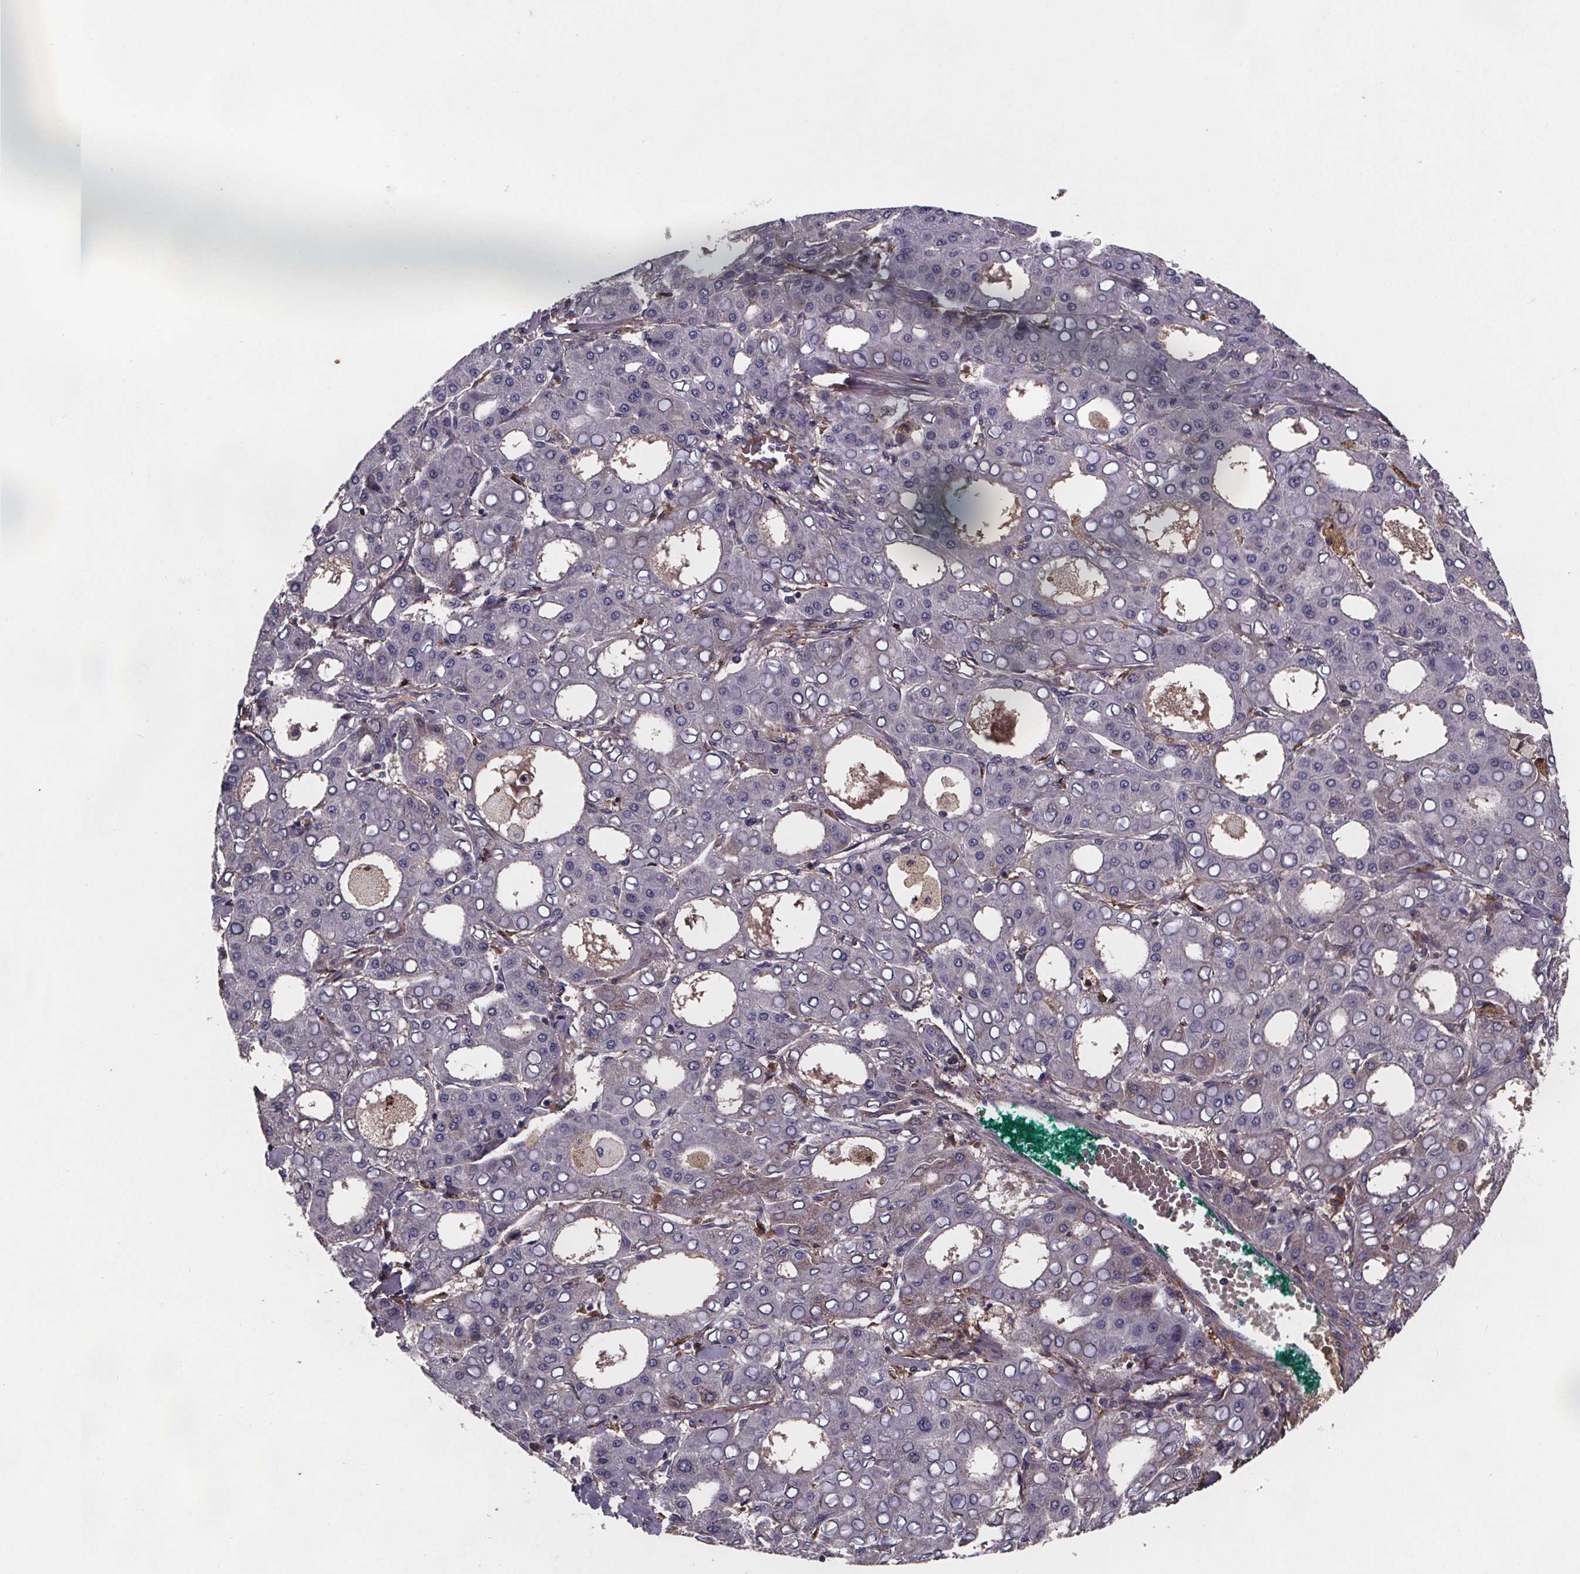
{"staining": {"intensity": "negative", "quantity": "none", "location": "none"}, "tissue": "liver cancer", "cell_type": "Tumor cells", "image_type": "cancer", "snomed": [{"axis": "morphology", "description": "Carcinoma, Hepatocellular, NOS"}, {"axis": "topography", "description": "Liver"}], "caption": "High magnification brightfield microscopy of liver cancer stained with DAB (3,3'-diaminobenzidine) (brown) and counterstained with hematoxylin (blue): tumor cells show no significant staining.", "gene": "FASTKD3", "patient": {"sex": "male", "age": 65}}